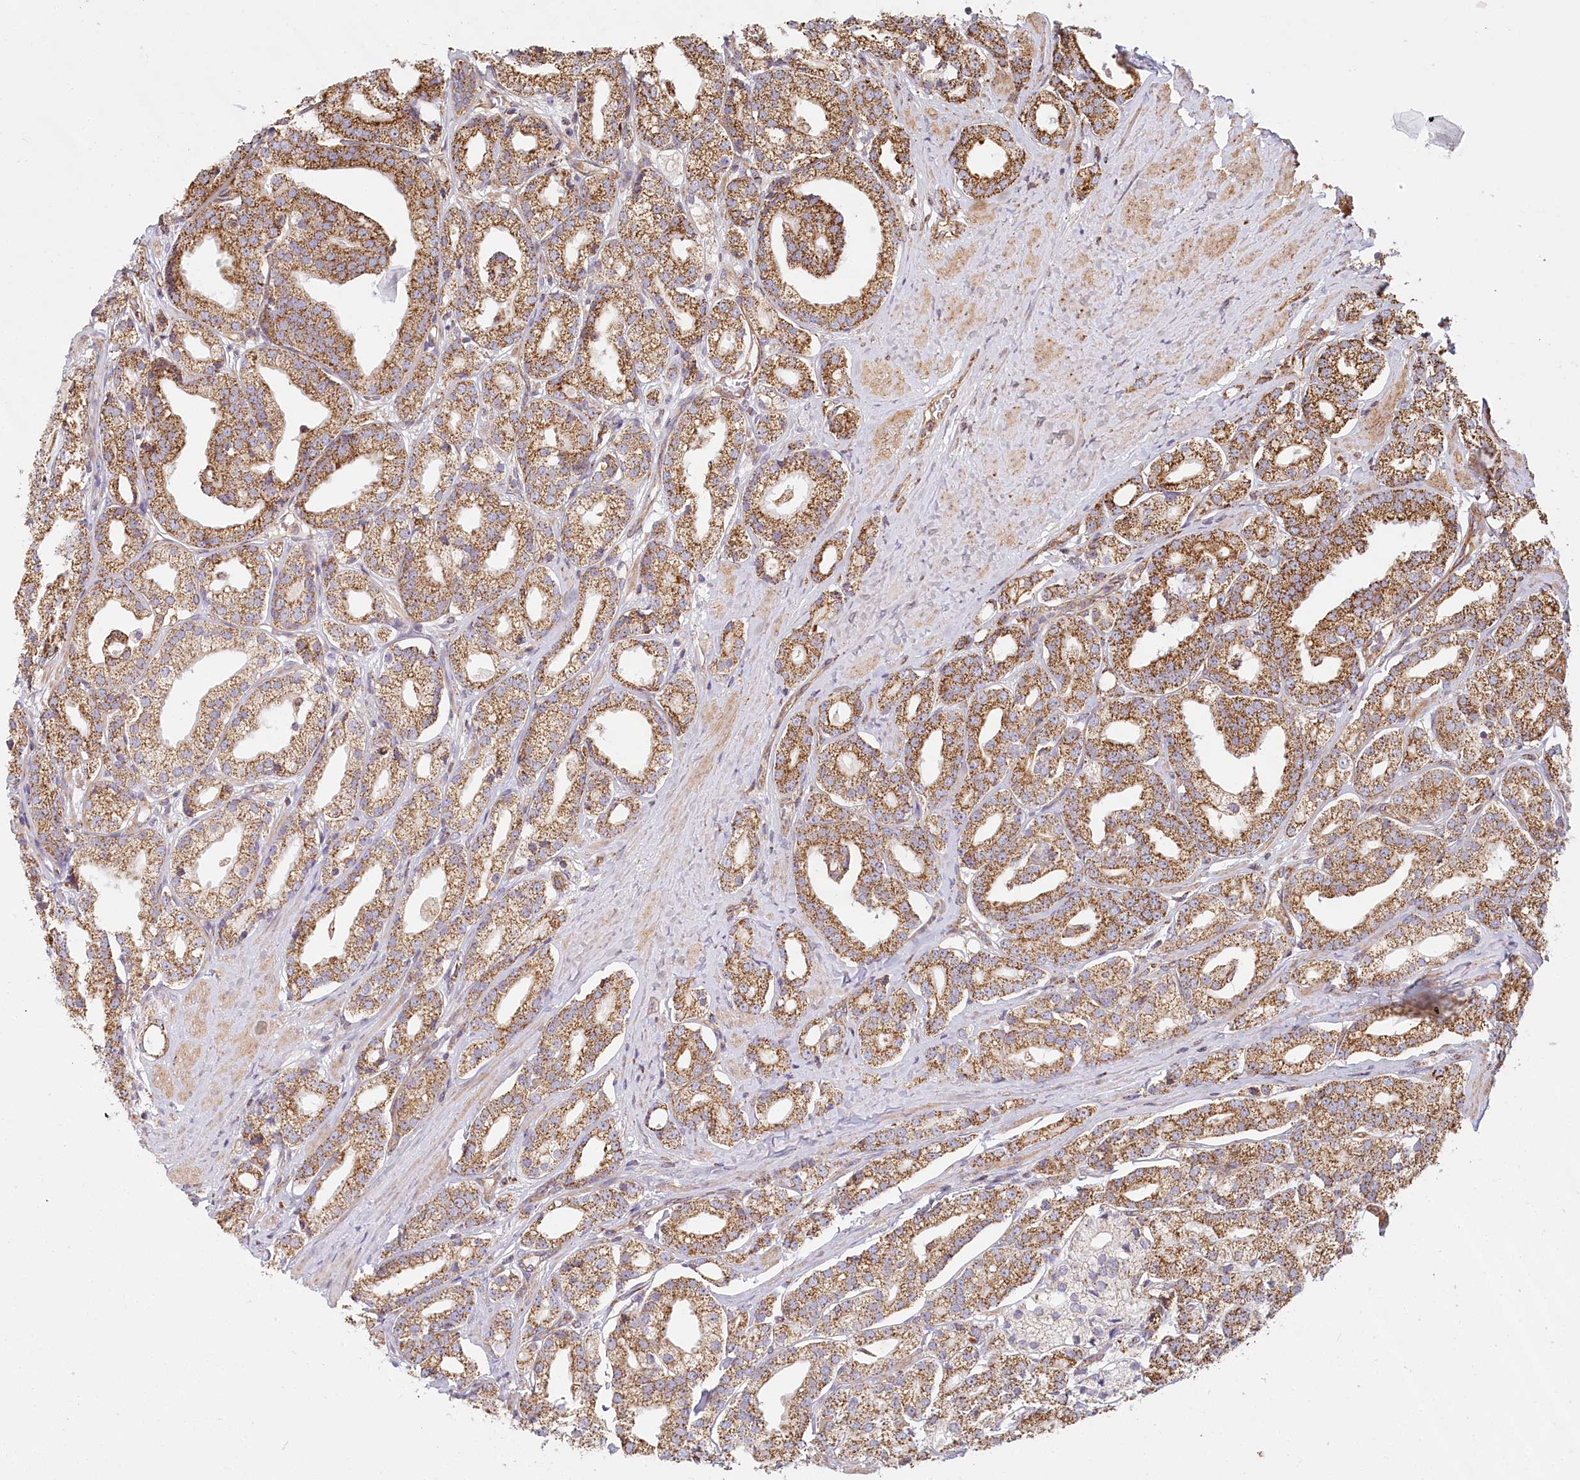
{"staining": {"intensity": "moderate", "quantity": ">75%", "location": "cytoplasmic/membranous"}, "tissue": "prostate cancer", "cell_type": "Tumor cells", "image_type": "cancer", "snomed": [{"axis": "morphology", "description": "Adenocarcinoma, High grade"}, {"axis": "topography", "description": "Prostate"}], "caption": "Moderate cytoplasmic/membranous protein positivity is present in about >75% of tumor cells in prostate high-grade adenocarcinoma.", "gene": "UMPS", "patient": {"sex": "male", "age": 69}}